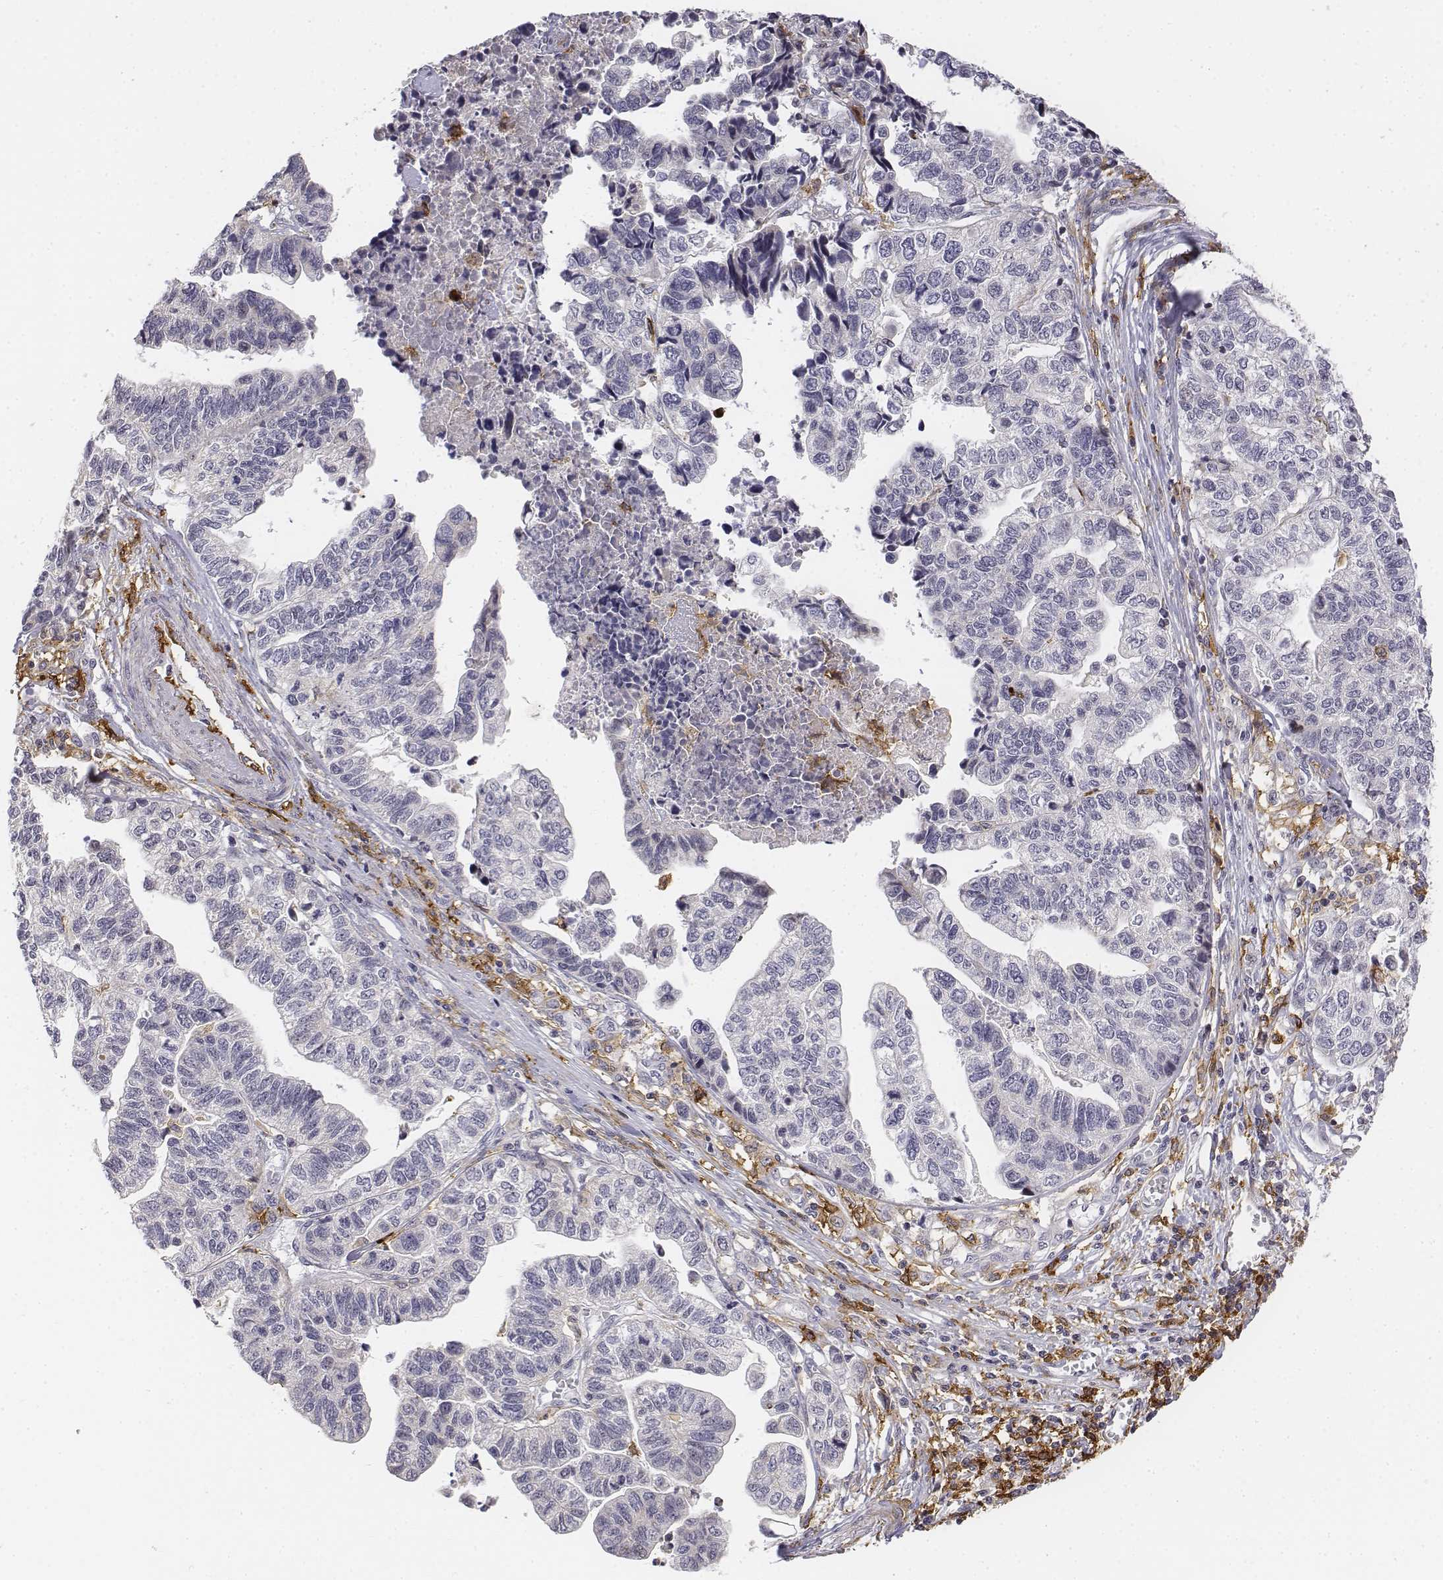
{"staining": {"intensity": "negative", "quantity": "none", "location": "none"}, "tissue": "stomach cancer", "cell_type": "Tumor cells", "image_type": "cancer", "snomed": [{"axis": "morphology", "description": "Adenocarcinoma, NOS"}, {"axis": "topography", "description": "Stomach, upper"}], "caption": "This is an IHC photomicrograph of adenocarcinoma (stomach). There is no staining in tumor cells.", "gene": "CD14", "patient": {"sex": "female", "age": 67}}